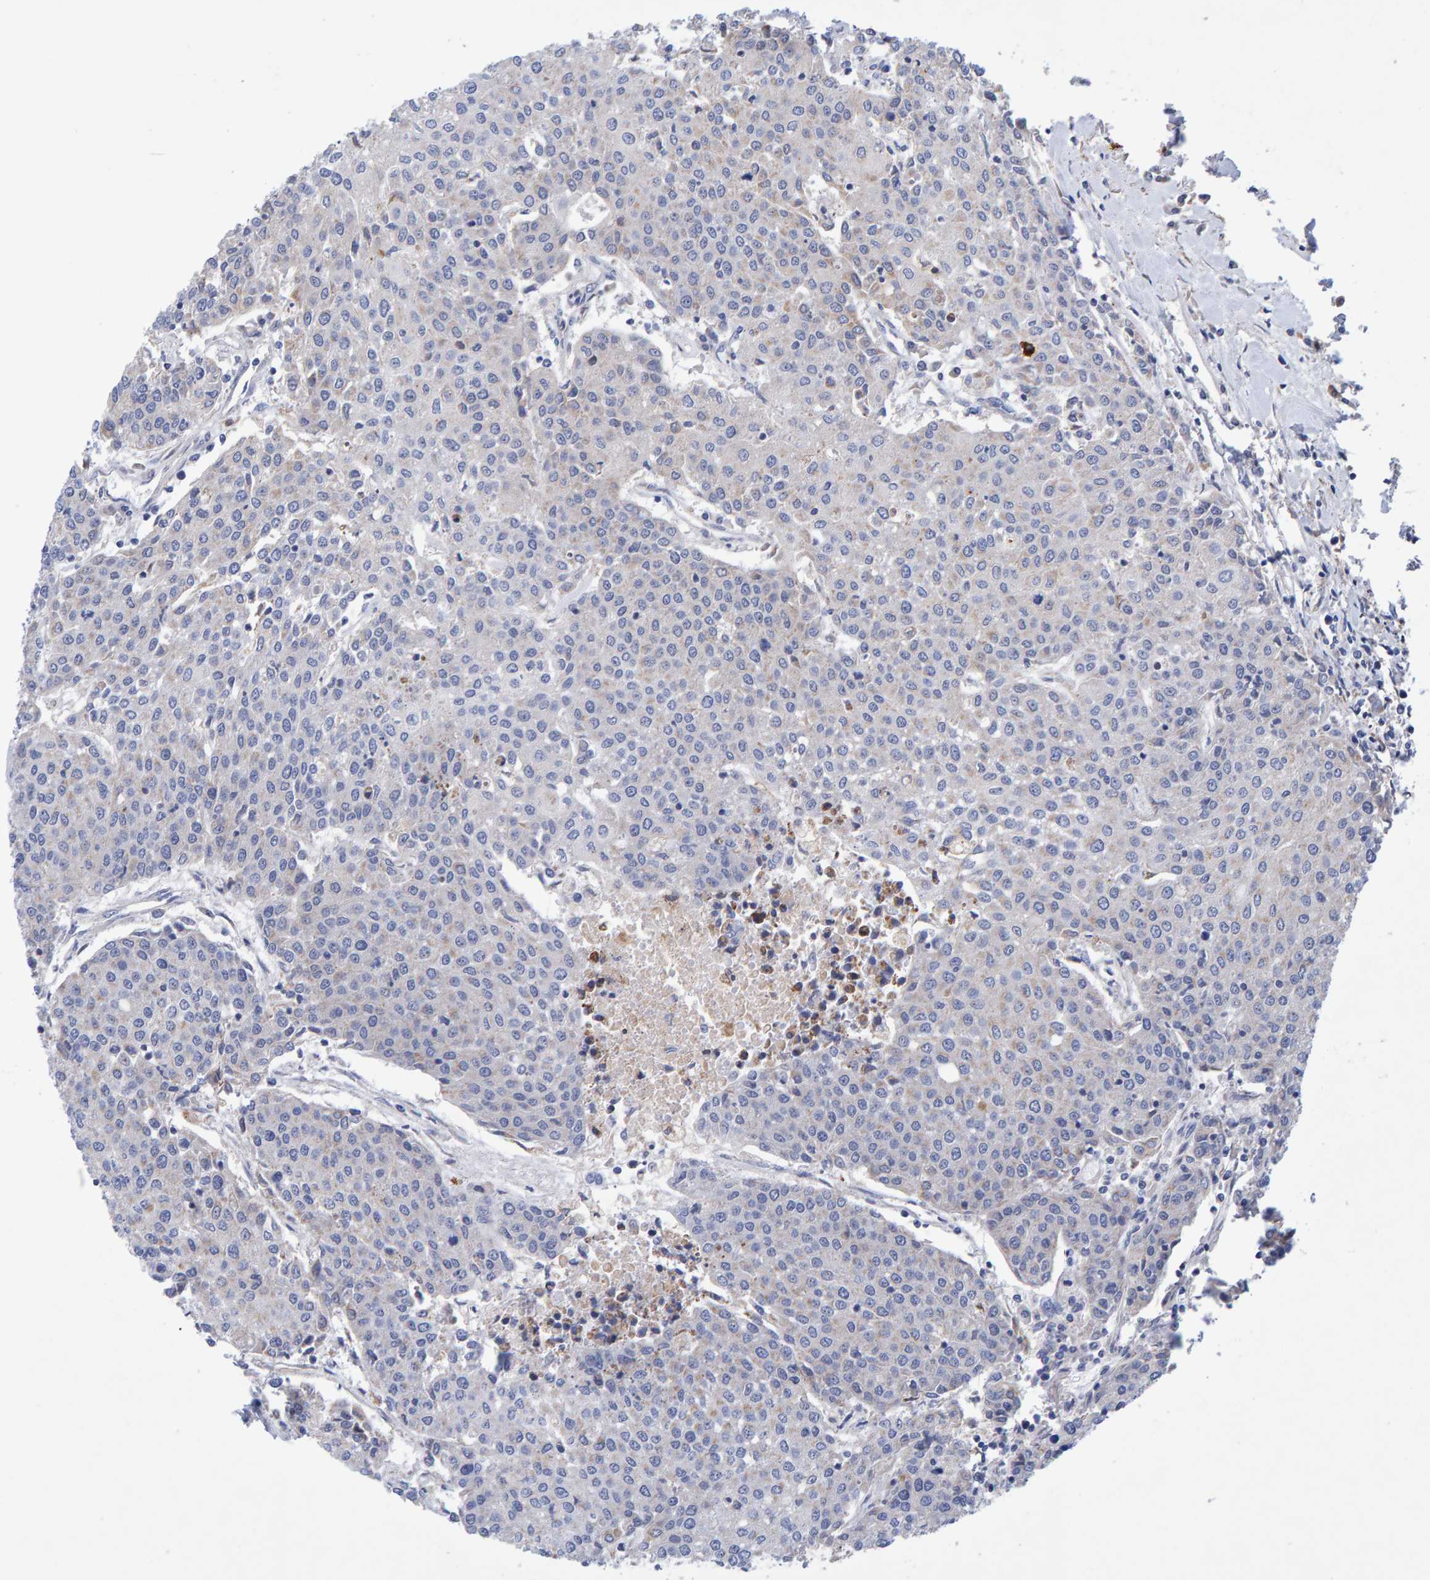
{"staining": {"intensity": "negative", "quantity": "none", "location": "none"}, "tissue": "urothelial cancer", "cell_type": "Tumor cells", "image_type": "cancer", "snomed": [{"axis": "morphology", "description": "Urothelial carcinoma, High grade"}, {"axis": "topography", "description": "Urinary bladder"}], "caption": "The immunohistochemistry (IHC) image has no significant positivity in tumor cells of urothelial cancer tissue.", "gene": "EFR3A", "patient": {"sex": "female", "age": 85}}